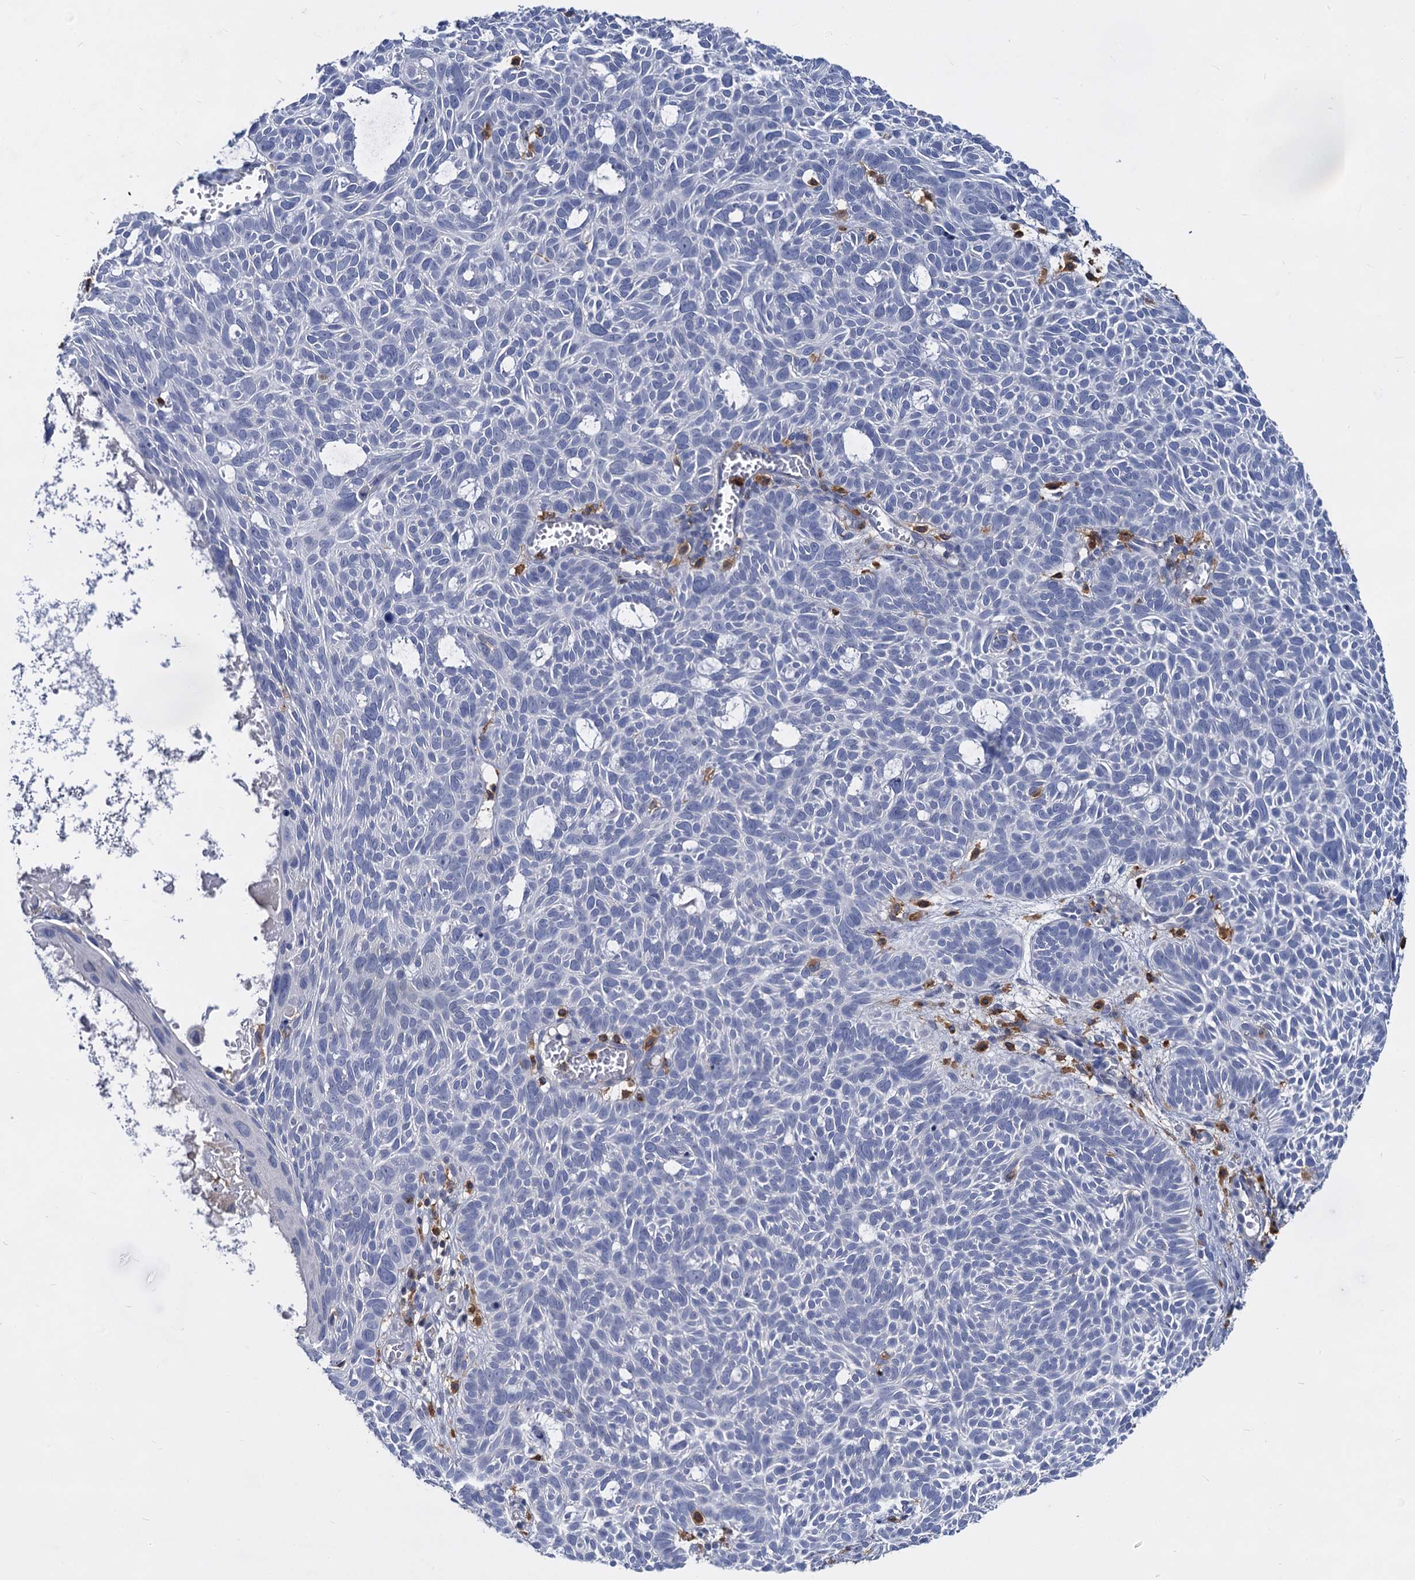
{"staining": {"intensity": "negative", "quantity": "none", "location": "none"}, "tissue": "skin cancer", "cell_type": "Tumor cells", "image_type": "cancer", "snomed": [{"axis": "morphology", "description": "Basal cell carcinoma"}, {"axis": "topography", "description": "Skin"}], "caption": "High magnification brightfield microscopy of basal cell carcinoma (skin) stained with DAB (3,3'-diaminobenzidine) (brown) and counterstained with hematoxylin (blue): tumor cells show no significant expression.", "gene": "RHOG", "patient": {"sex": "male", "age": 69}}